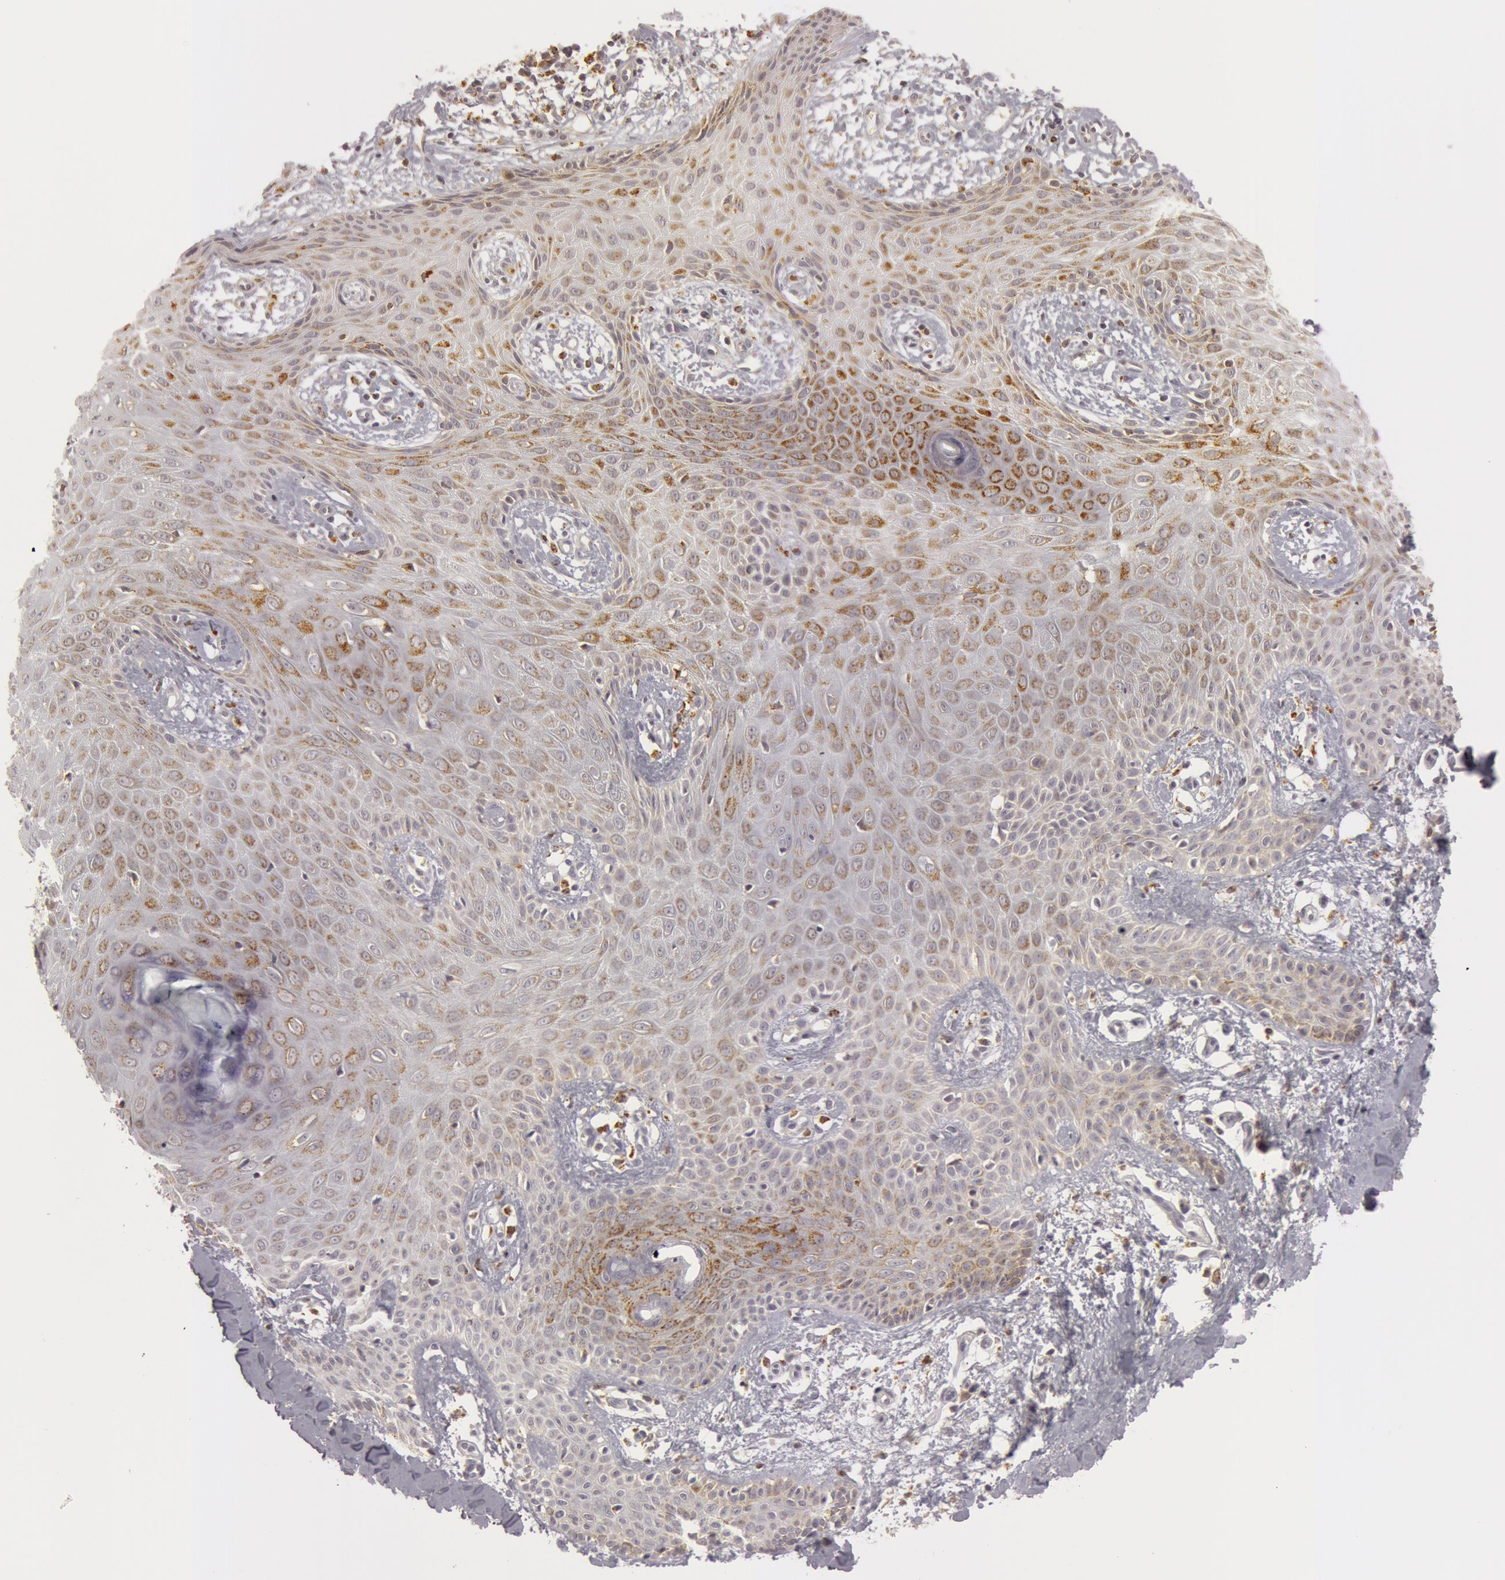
{"staining": {"intensity": "weak", "quantity": ">75%", "location": "cytoplasmic/membranous"}, "tissue": "skin cancer", "cell_type": "Tumor cells", "image_type": "cancer", "snomed": [{"axis": "morphology", "description": "Basal cell carcinoma"}, {"axis": "topography", "description": "Skin"}], "caption": "Protein staining demonstrates weak cytoplasmic/membranous staining in about >75% of tumor cells in skin basal cell carcinoma.", "gene": "C7", "patient": {"sex": "male", "age": 75}}